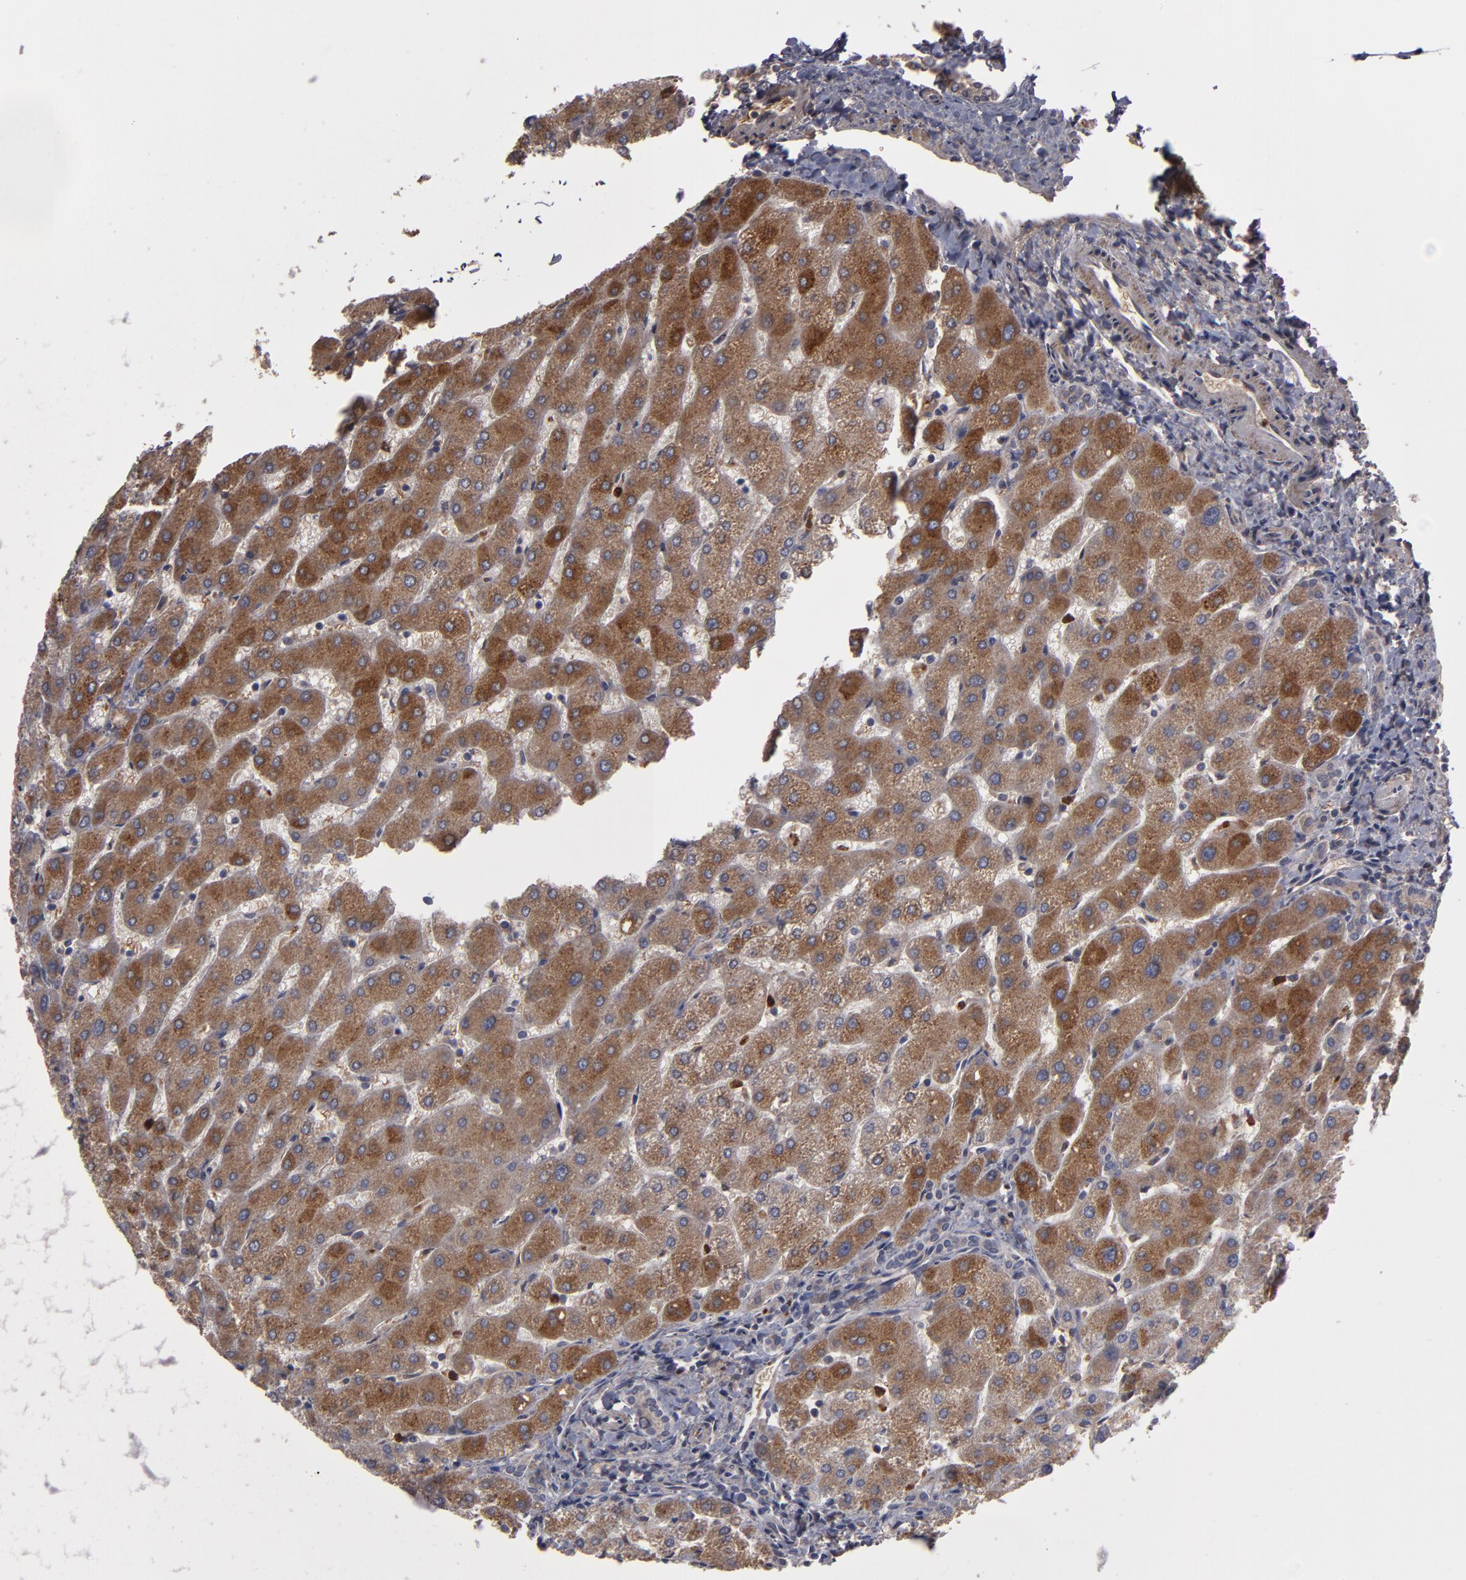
{"staining": {"intensity": "negative", "quantity": "none", "location": "none"}, "tissue": "liver", "cell_type": "Cholangiocytes", "image_type": "normal", "snomed": [{"axis": "morphology", "description": "Normal tissue, NOS"}, {"axis": "topography", "description": "Liver"}], "caption": "This is an immunohistochemistry (IHC) photomicrograph of benign liver. There is no positivity in cholangiocytes.", "gene": "SERPINA7", "patient": {"sex": "male", "age": 67}}